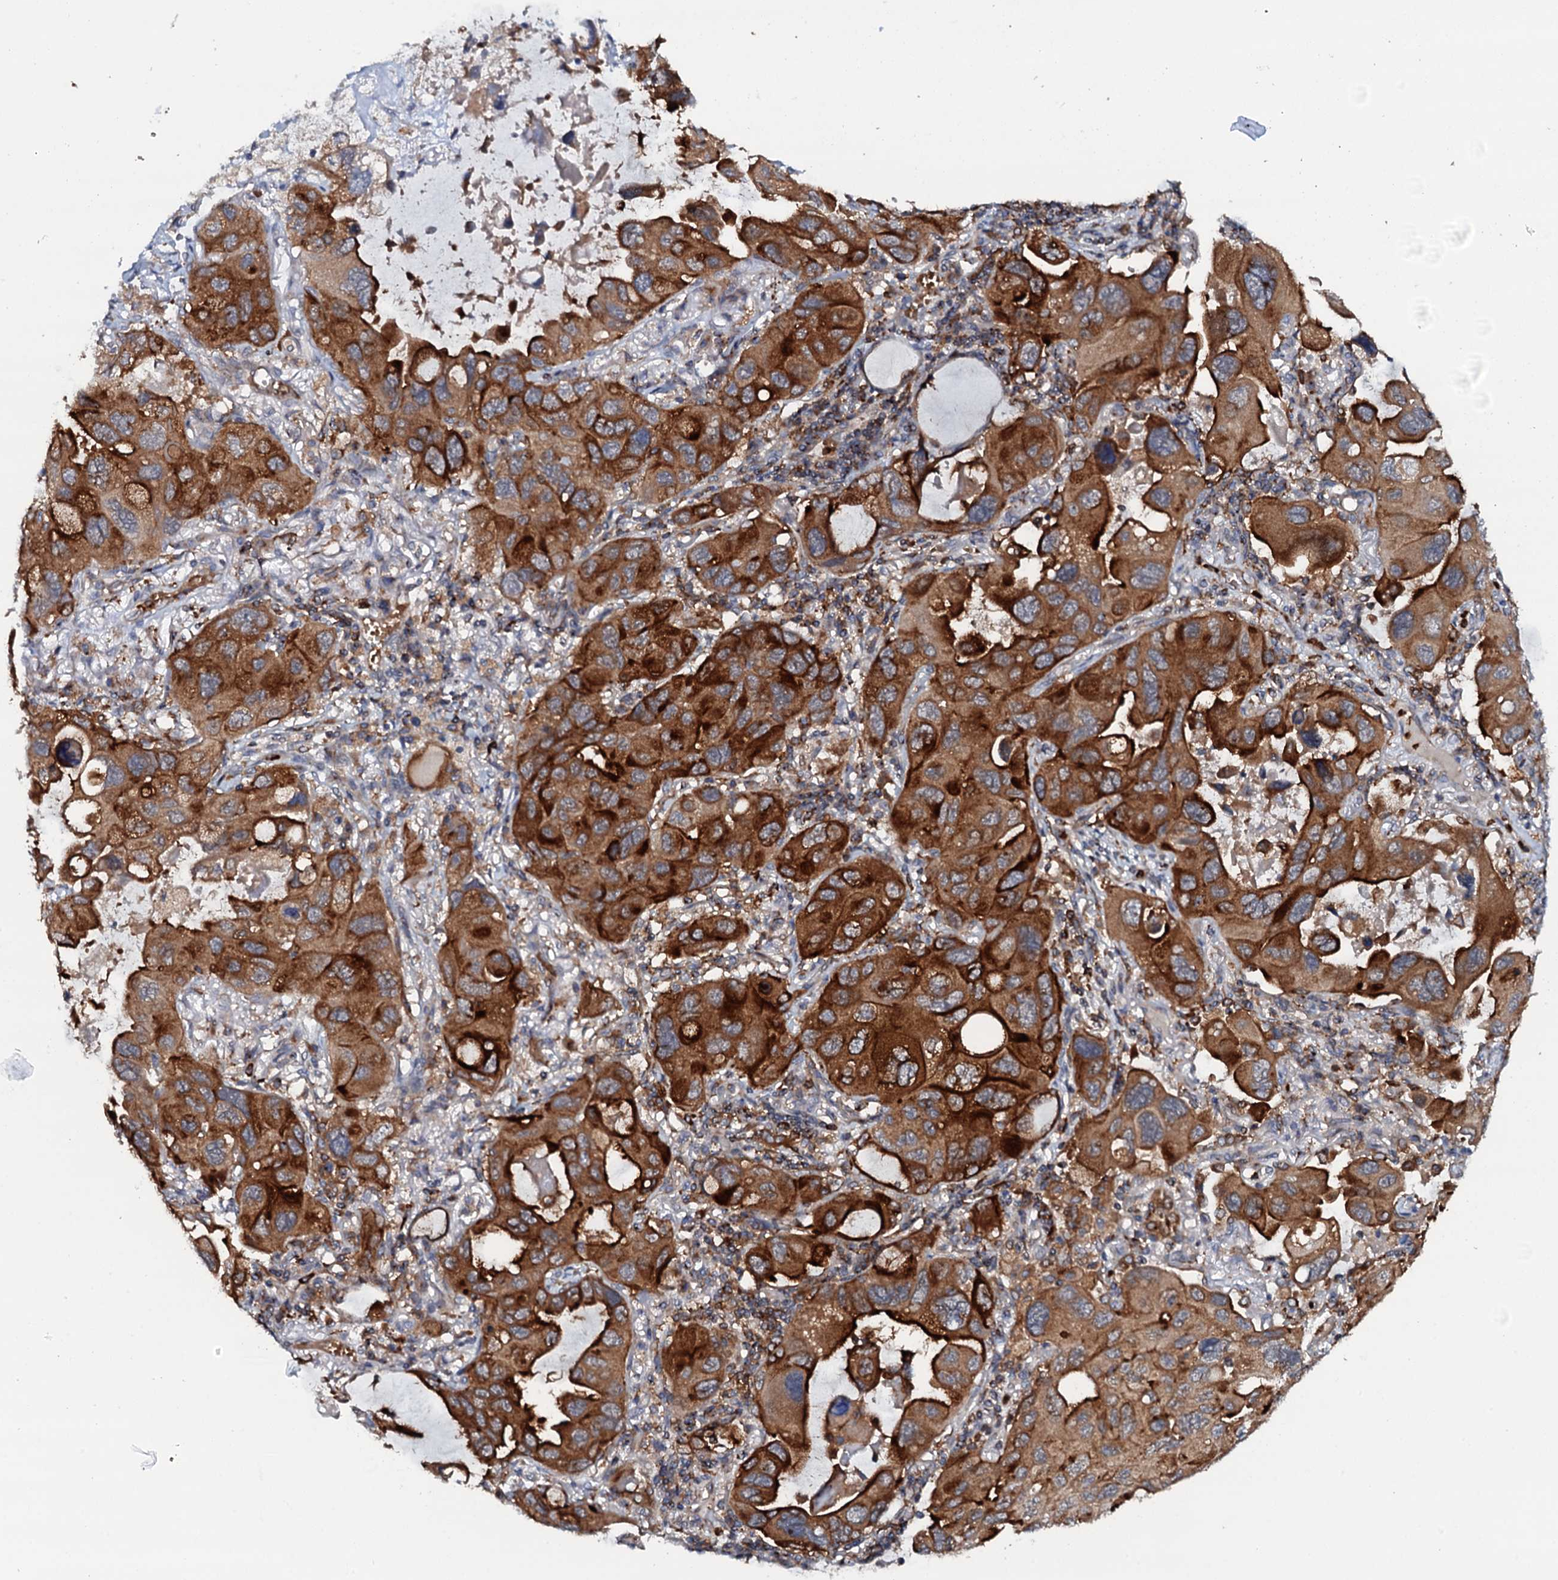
{"staining": {"intensity": "strong", "quantity": ">75%", "location": "cytoplasmic/membranous"}, "tissue": "lung cancer", "cell_type": "Tumor cells", "image_type": "cancer", "snomed": [{"axis": "morphology", "description": "Squamous cell carcinoma, NOS"}, {"axis": "topography", "description": "Lung"}], "caption": "Tumor cells display high levels of strong cytoplasmic/membranous positivity in about >75% of cells in human lung squamous cell carcinoma.", "gene": "VAMP8", "patient": {"sex": "female", "age": 73}}